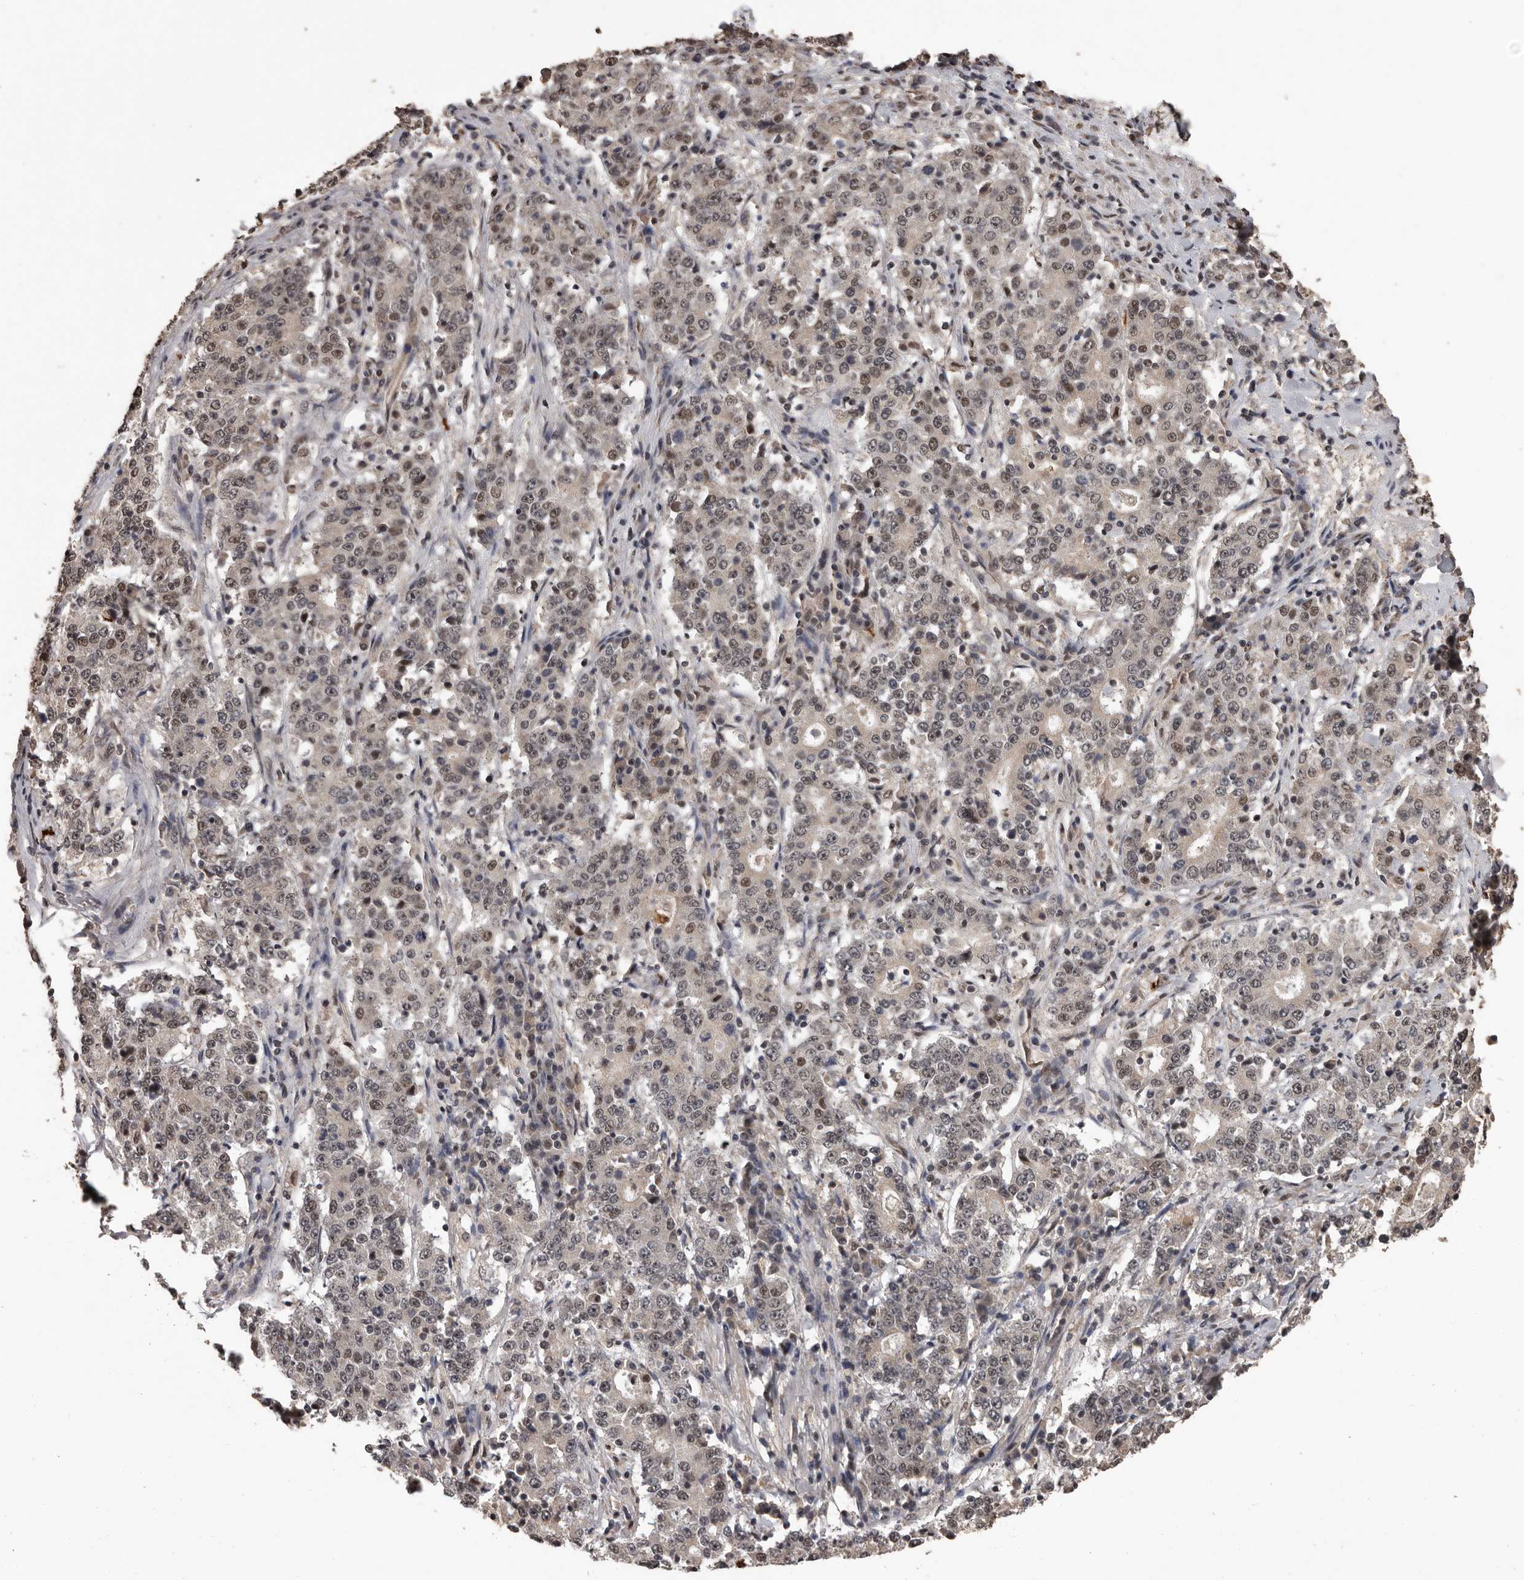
{"staining": {"intensity": "weak", "quantity": "<25%", "location": "nuclear"}, "tissue": "stomach cancer", "cell_type": "Tumor cells", "image_type": "cancer", "snomed": [{"axis": "morphology", "description": "Adenocarcinoma, NOS"}, {"axis": "topography", "description": "Stomach"}], "caption": "Immunohistochemical staining of human stomach cancer demonstrates no significant expression in tumor cells.", "gene": "VPS37A", "patient": {"sex": "male", "age": 59}}